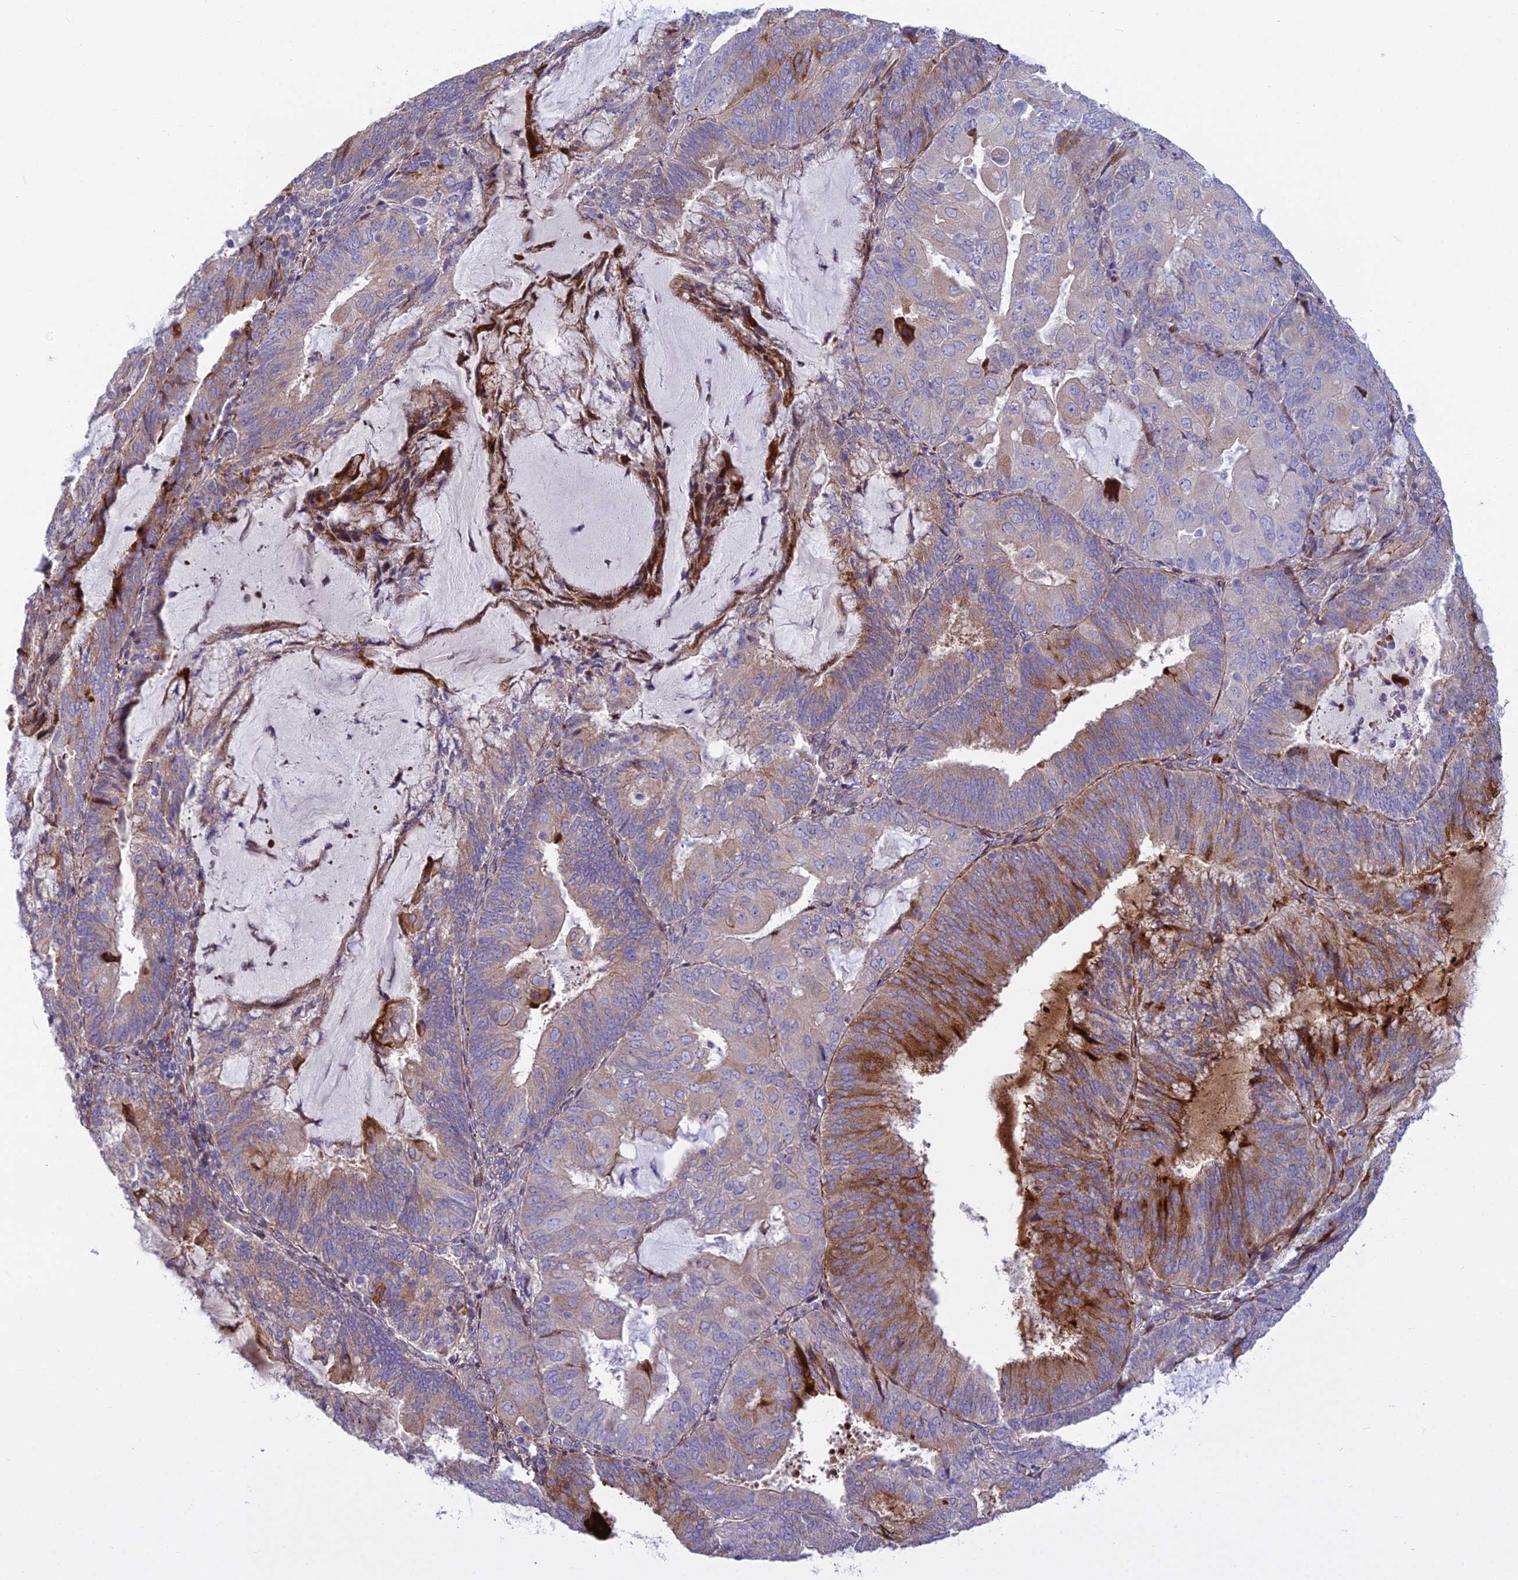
{"staining": {"intensity": "strong", "quantity": "<25%", "location": "cytoplasmic/membranous"}, "tissue": "endometrial cancer", "cell_type": "Tumor cells", "image_type": "cancer", "snomed": [{"axis": "morphology", "description": "Adenocarcinoma, NOS"}, {"axis": "topography", "description": "Endometrium"}], "caption": "Protein staining by IHC demonstrates strong cytoplasmic/membranous expression in about <25% of tumor cells in endometrial cancer (adenocarcinoma). The protein is shown in brown color, while the nuclei are stained blue.", "gene": "PCDHB14", "patient": {"sex": "female", "age": 81}}